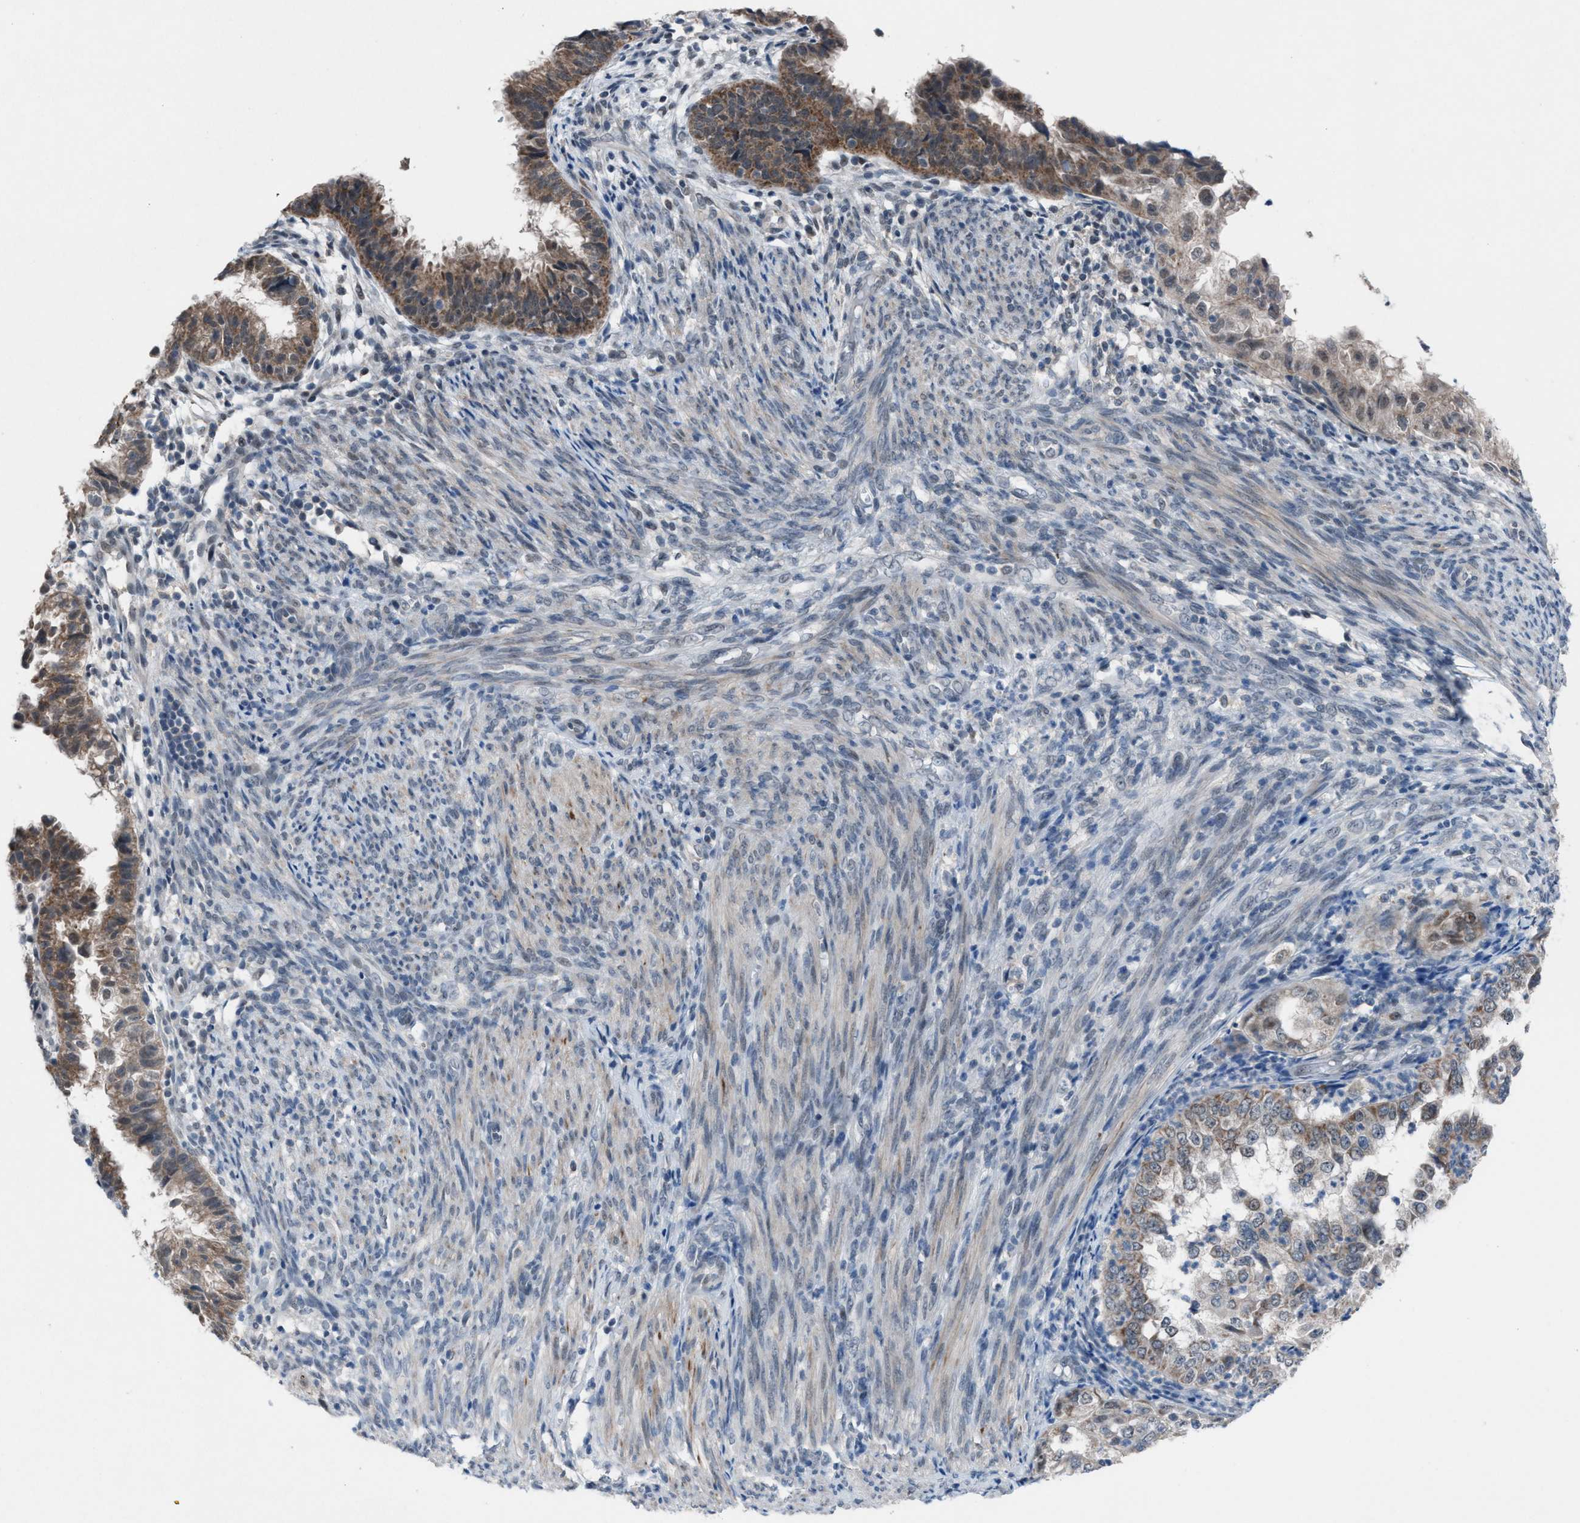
{"staining": {"intensity": "moderate", "quantity": ">75%", "location": "cytoplasmic/membranous"}, "tissue": "endometrial cancer", "cell_type": "Tumor cells", "image_type": "cancer", "snomed": [{"axis": "morphology", "description": "Adenocarcinoma, NOS"}, {"axis": "topography", "description": "Endometrium"}], "caption": "About >75% of tumor cells in adenocarcinoma (endometrial) demonstrate moderate cytoplasmic/membranous protein positivity as visualized by brown immunohistochemical staining.", "gene": "ANAPC11", "patient": {"sex": "female", "age": 85}}